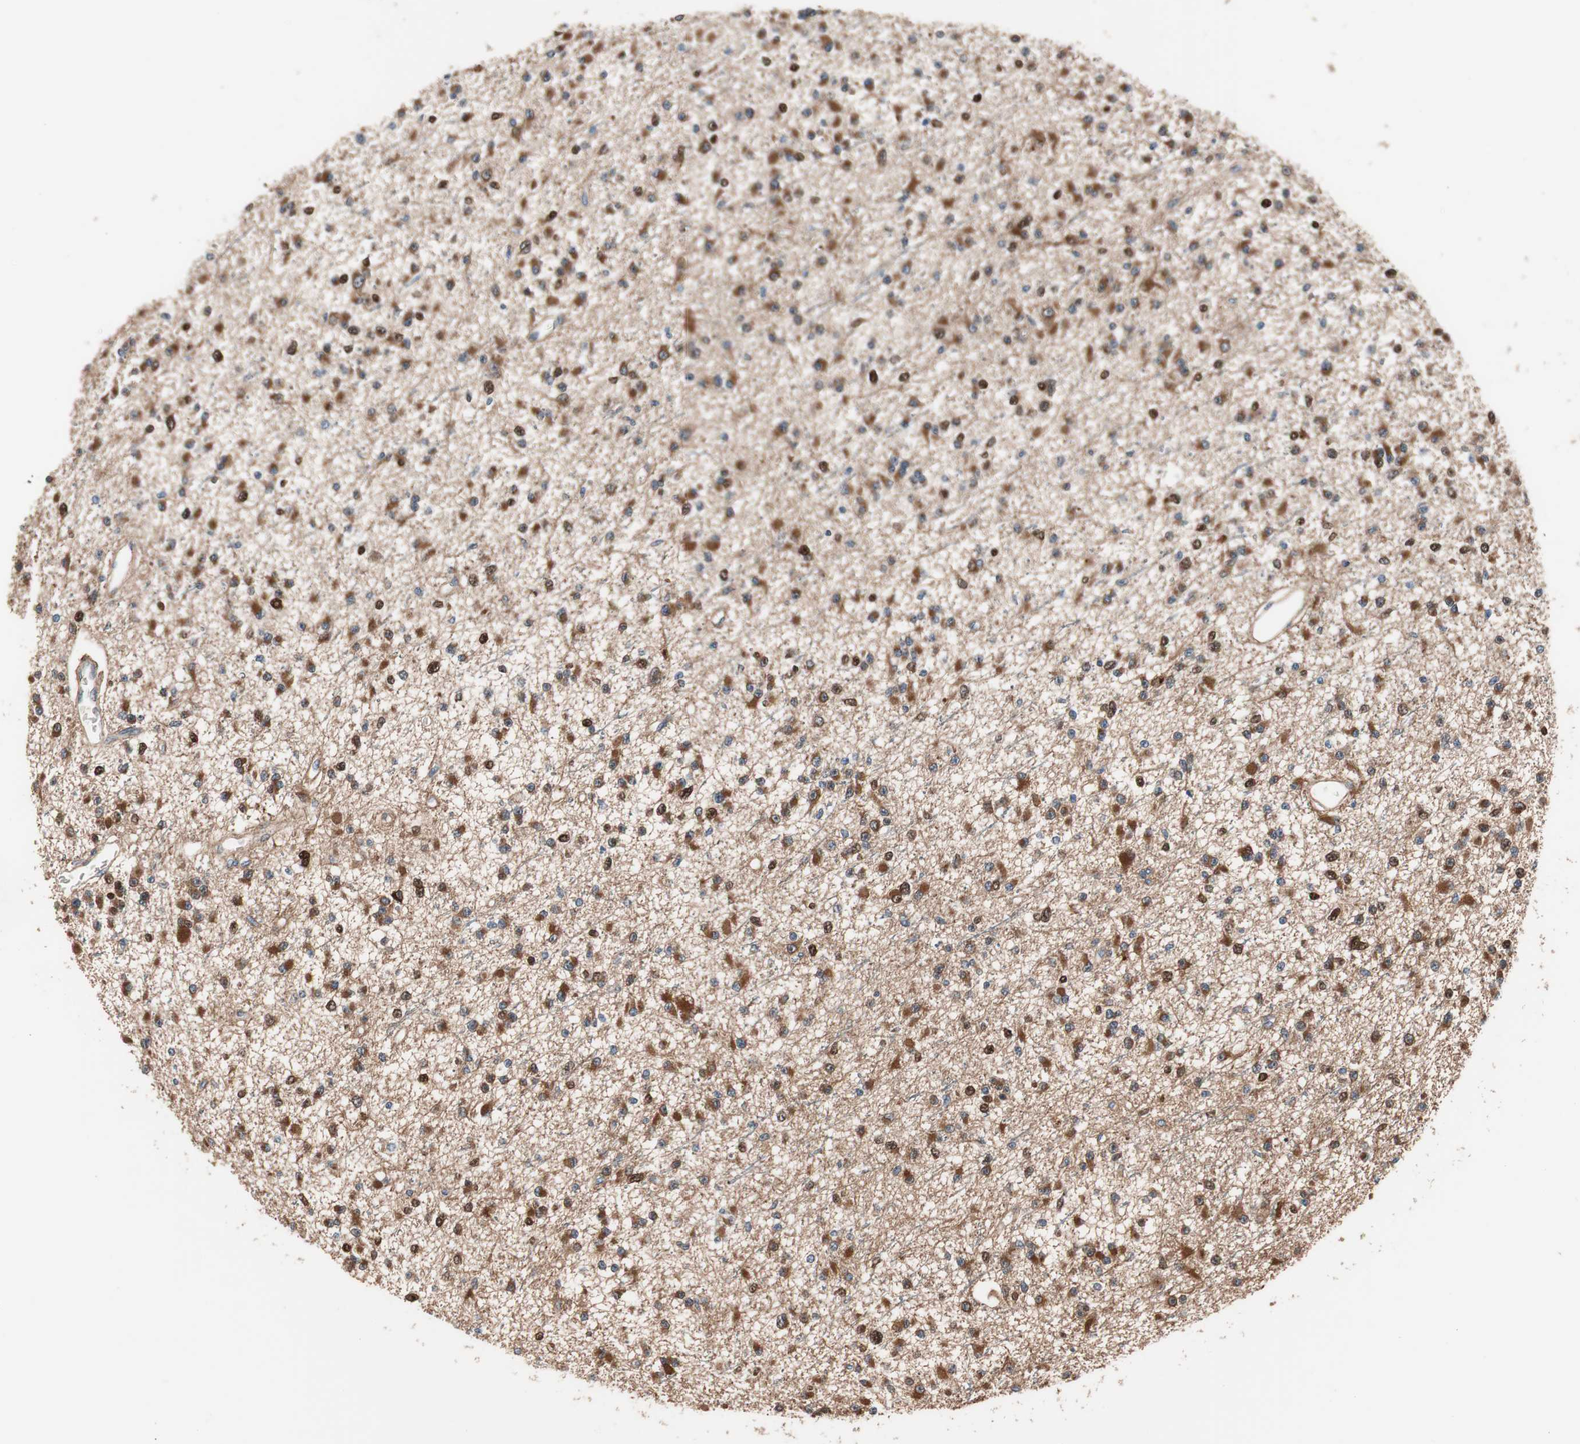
{"staining": {"intensity": "moderate", "quantity": "25%-75%", "location": "cytoplasmic/membranous,nuclear"}, "tissue": "glioma", "cell_type": "Tumor cells", "image_type": "cancer", "snomed": [{"axis": "morphology", "description": "Glioma, malignant, Low grade"}, {"axis": "topography", "description": "Brain"}], "caption": "IHC (DAB (3,3'-diaminobenzidine)) staining of low-grade glioma (malignant) demonstrates moderate cytoplasmic/membranous and nuclear protein staining in approximately 25%-75% of tumor cells.", "gene": "PRDX2", "patient": {"sex": "female", "age": 22}}